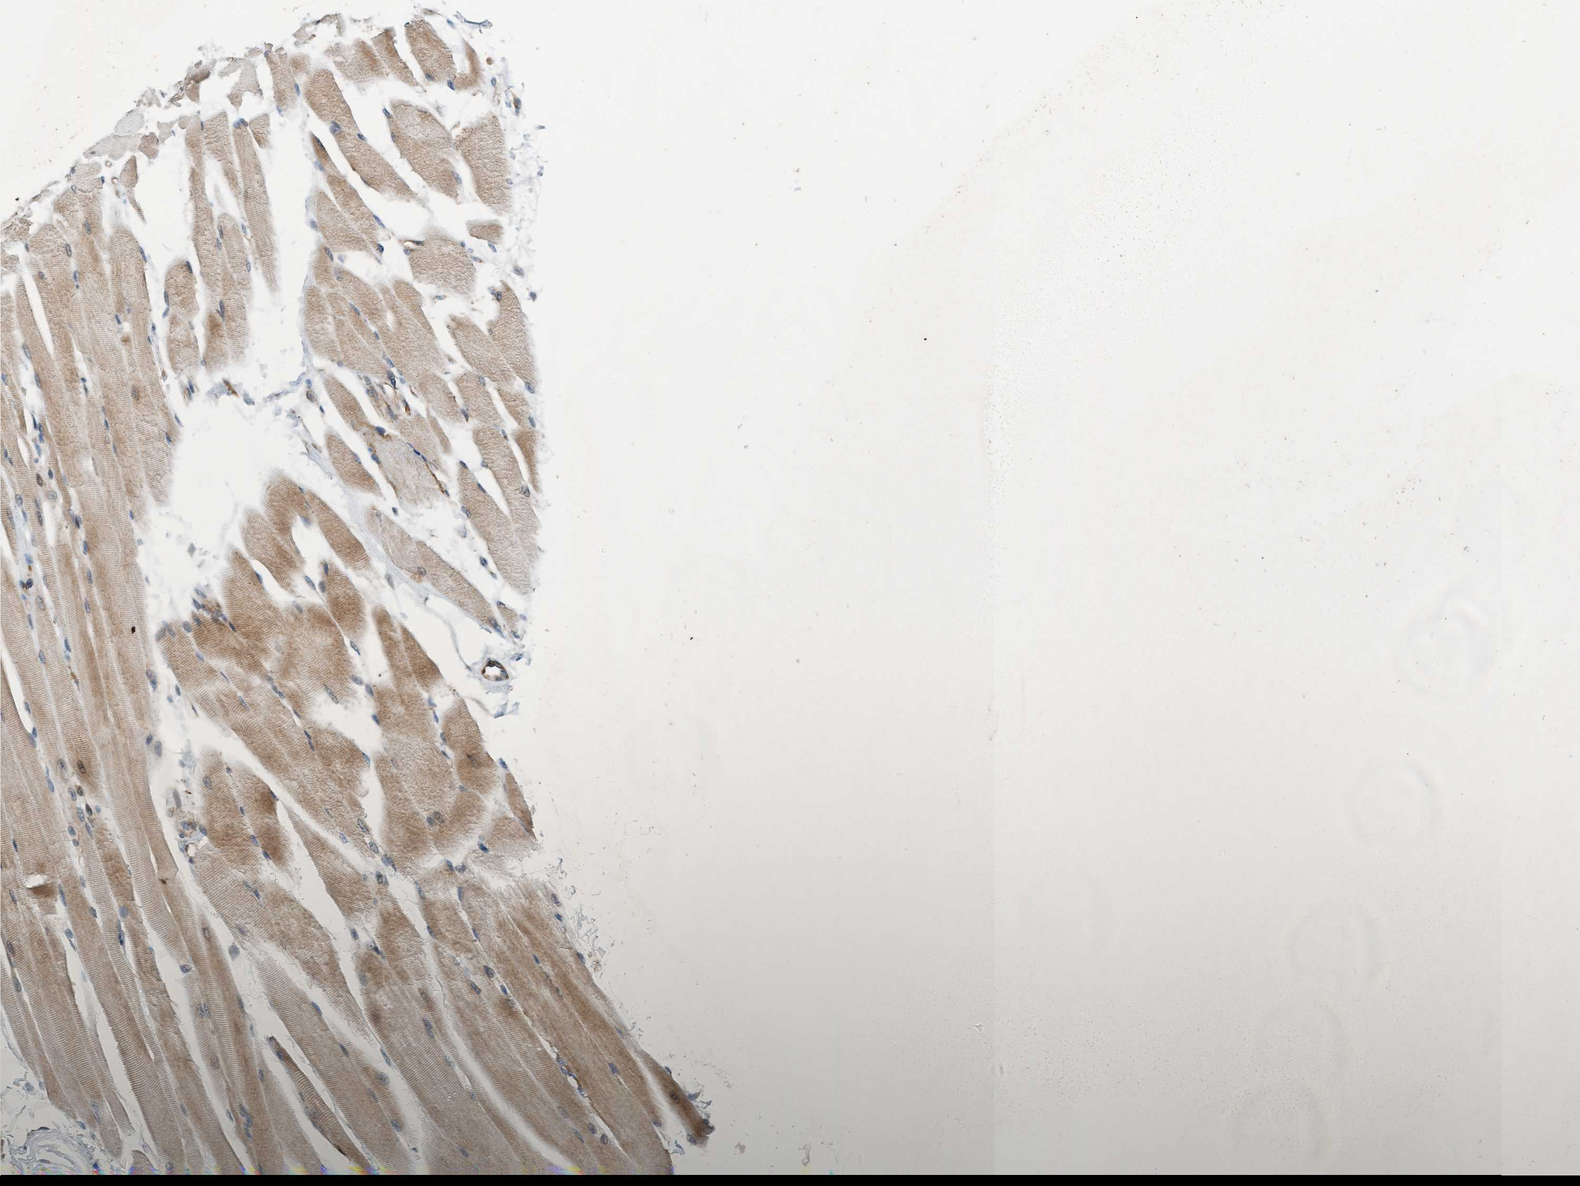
{"staining": {"intensity": "weak", "quantity": "25%-75%", "location": "cytoplasmic/membranous"}, "tissue": "skeletal muscle", "cell_type": "Myocytes", "image_type": "normal", "snomed": [{"axis": "morphology", "description": "Normal tissue, NOS"}, {"axis": "topography", "description": "Skeletal muscle"}, {"axis": "topography", "description": "Peripheral nerve tissue"}], "caption": "Immunohistochemical staining of normal skeletal muscle demonstrates 25%-75% levels of weak cytoplasmic/membranous protein positivity in about 25%-75% of myocytes. (Stains: DAB in brown, nuclei in blue, Microscopy: brightfield microscopy at high magnification).", "gene": "ZNF566", "patient": {"sex": "female", "age": 84}}